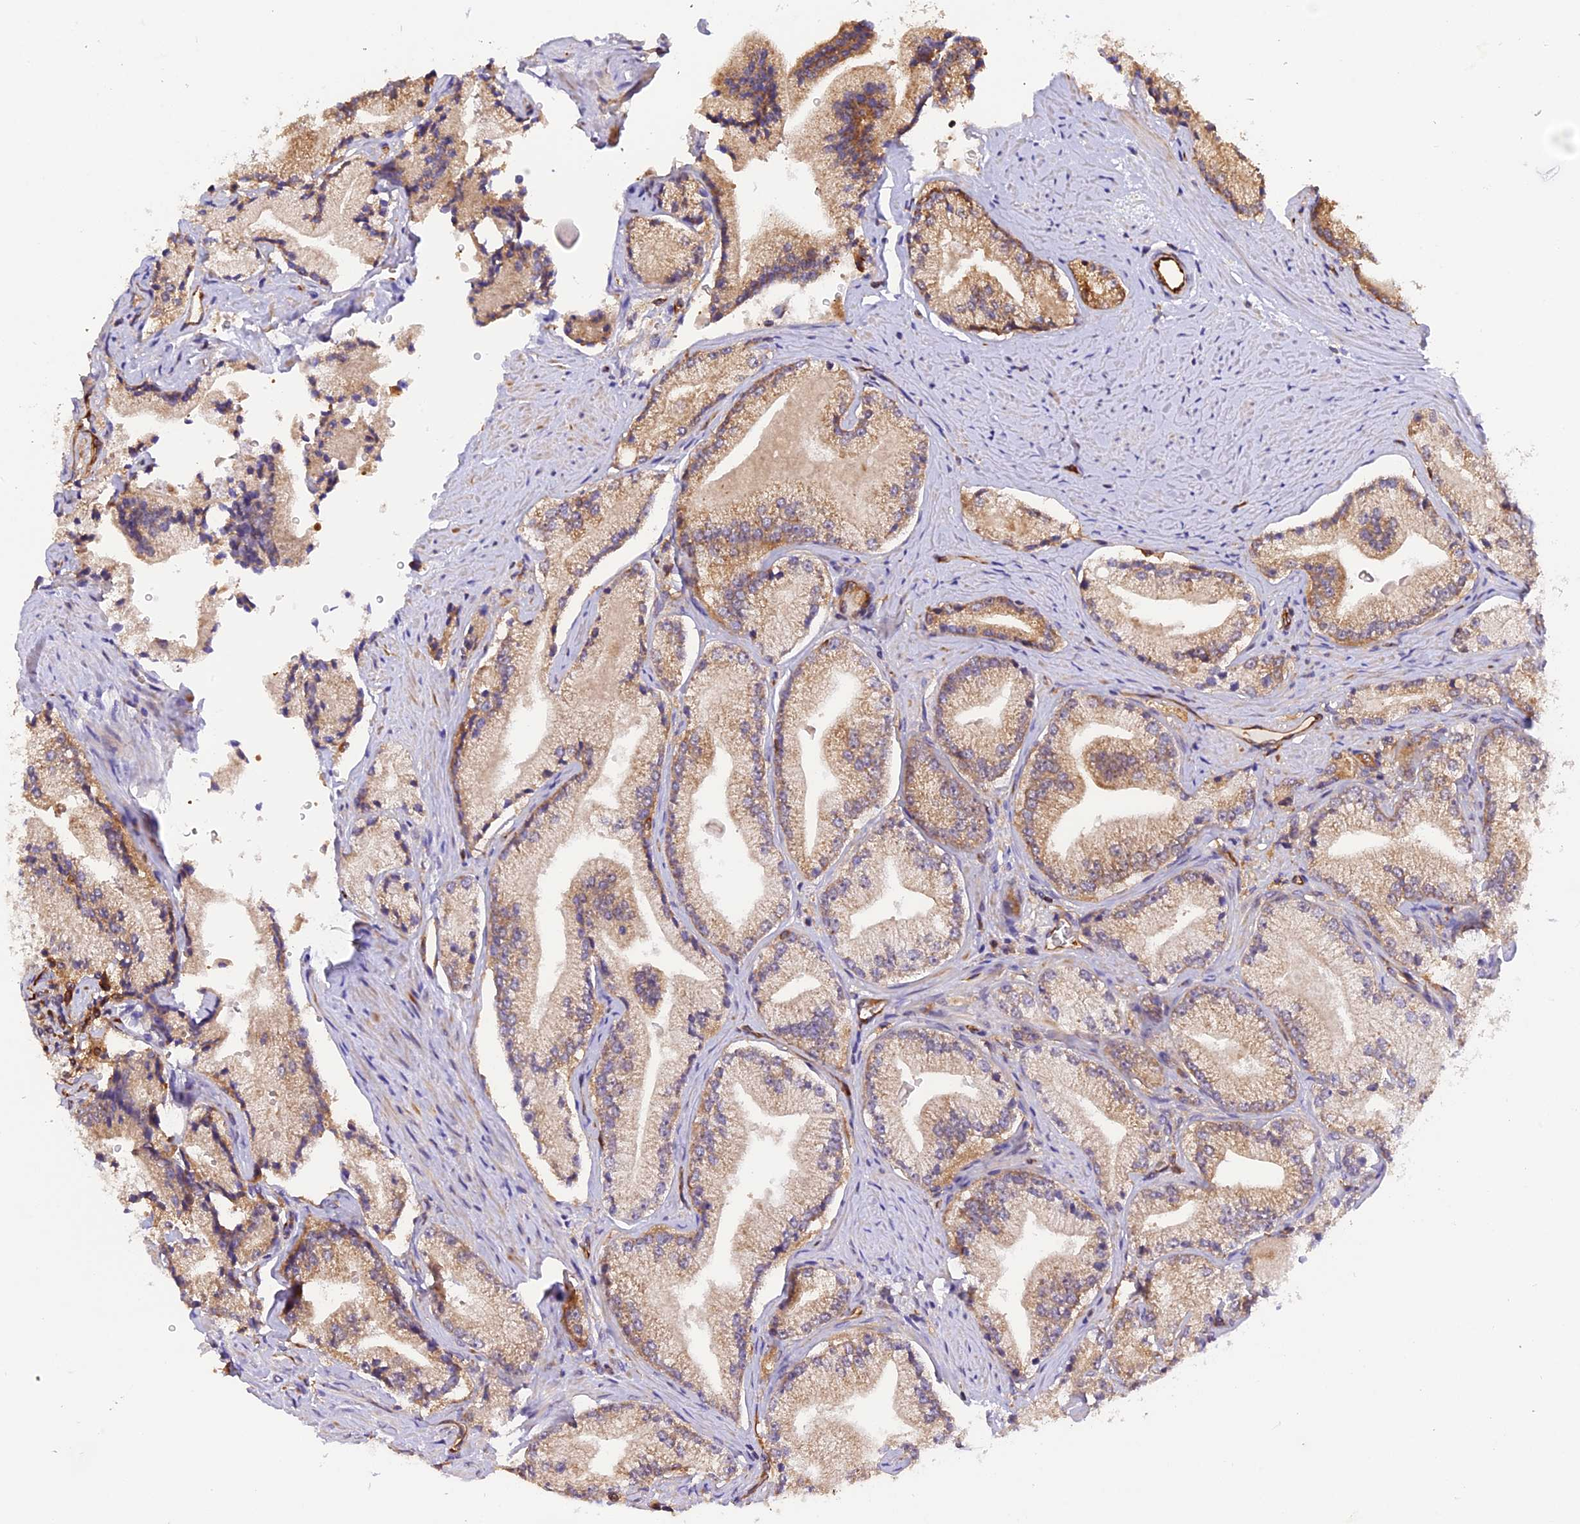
{"staining": {"intensity": "moderate", "quantity": "<25%", "location": "cytoplasmic/membranous"}, "tissue": "prostate cancer", "cell_type": "Tumor cells", "image_type": "cancer", "snomed": [{"axis": "morphology", "description": "Adenocarcinoma, High grade"}, {"axis": "topography", "description": "Prostate"}], "caption": "Approximately <25% of tumor cells in prostate cancer (high-grade adenocarcinoma) demonstrate moderate cytoplasmic/membranous protein expression as visualized by brown immunohistochemical staining.", "gene": "C5orf22", "patient": {"sex": "male", "age": 67}}